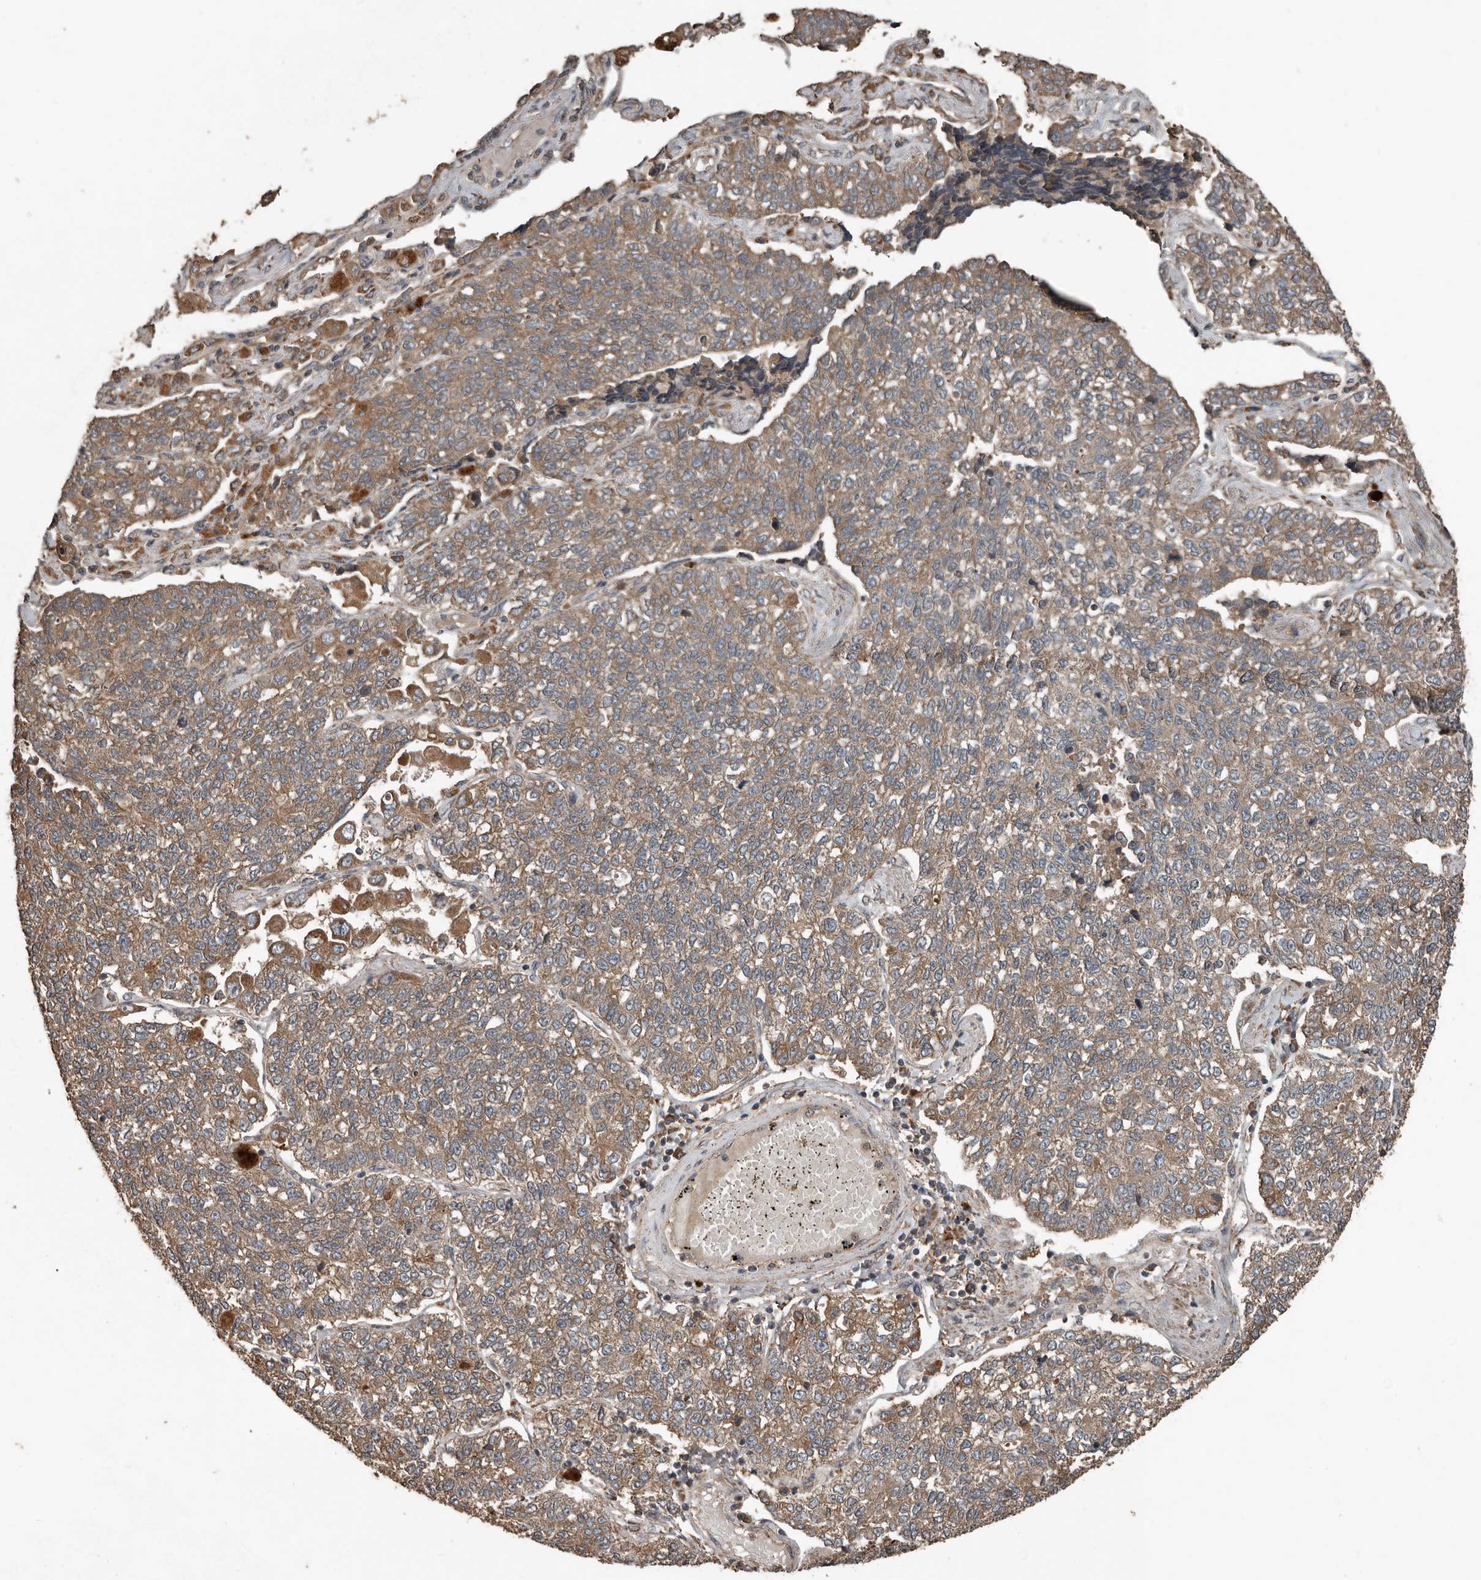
{"staining": {"intensity": "moderate", "quantity": ">75%", "location": "cytoplasmic/membranous"}, "tissue": "lung cancer", "cell_type": "Tumor cells", "image_type": "cancer", "snomed": [{"axis": "morphology", "description": "Adenocarcinoma, NOS"}, {"axis": "topography", "description": "Lung"}], "caption": "DAB immunohistochemical staining of human adenocarcinoma (lung) demonstrates moderate cytoplasmic/membranous protein positivity in about >75% of tumor cells.", "gene": "RNF207", "patient": {"sex": "male", "age": 49}}